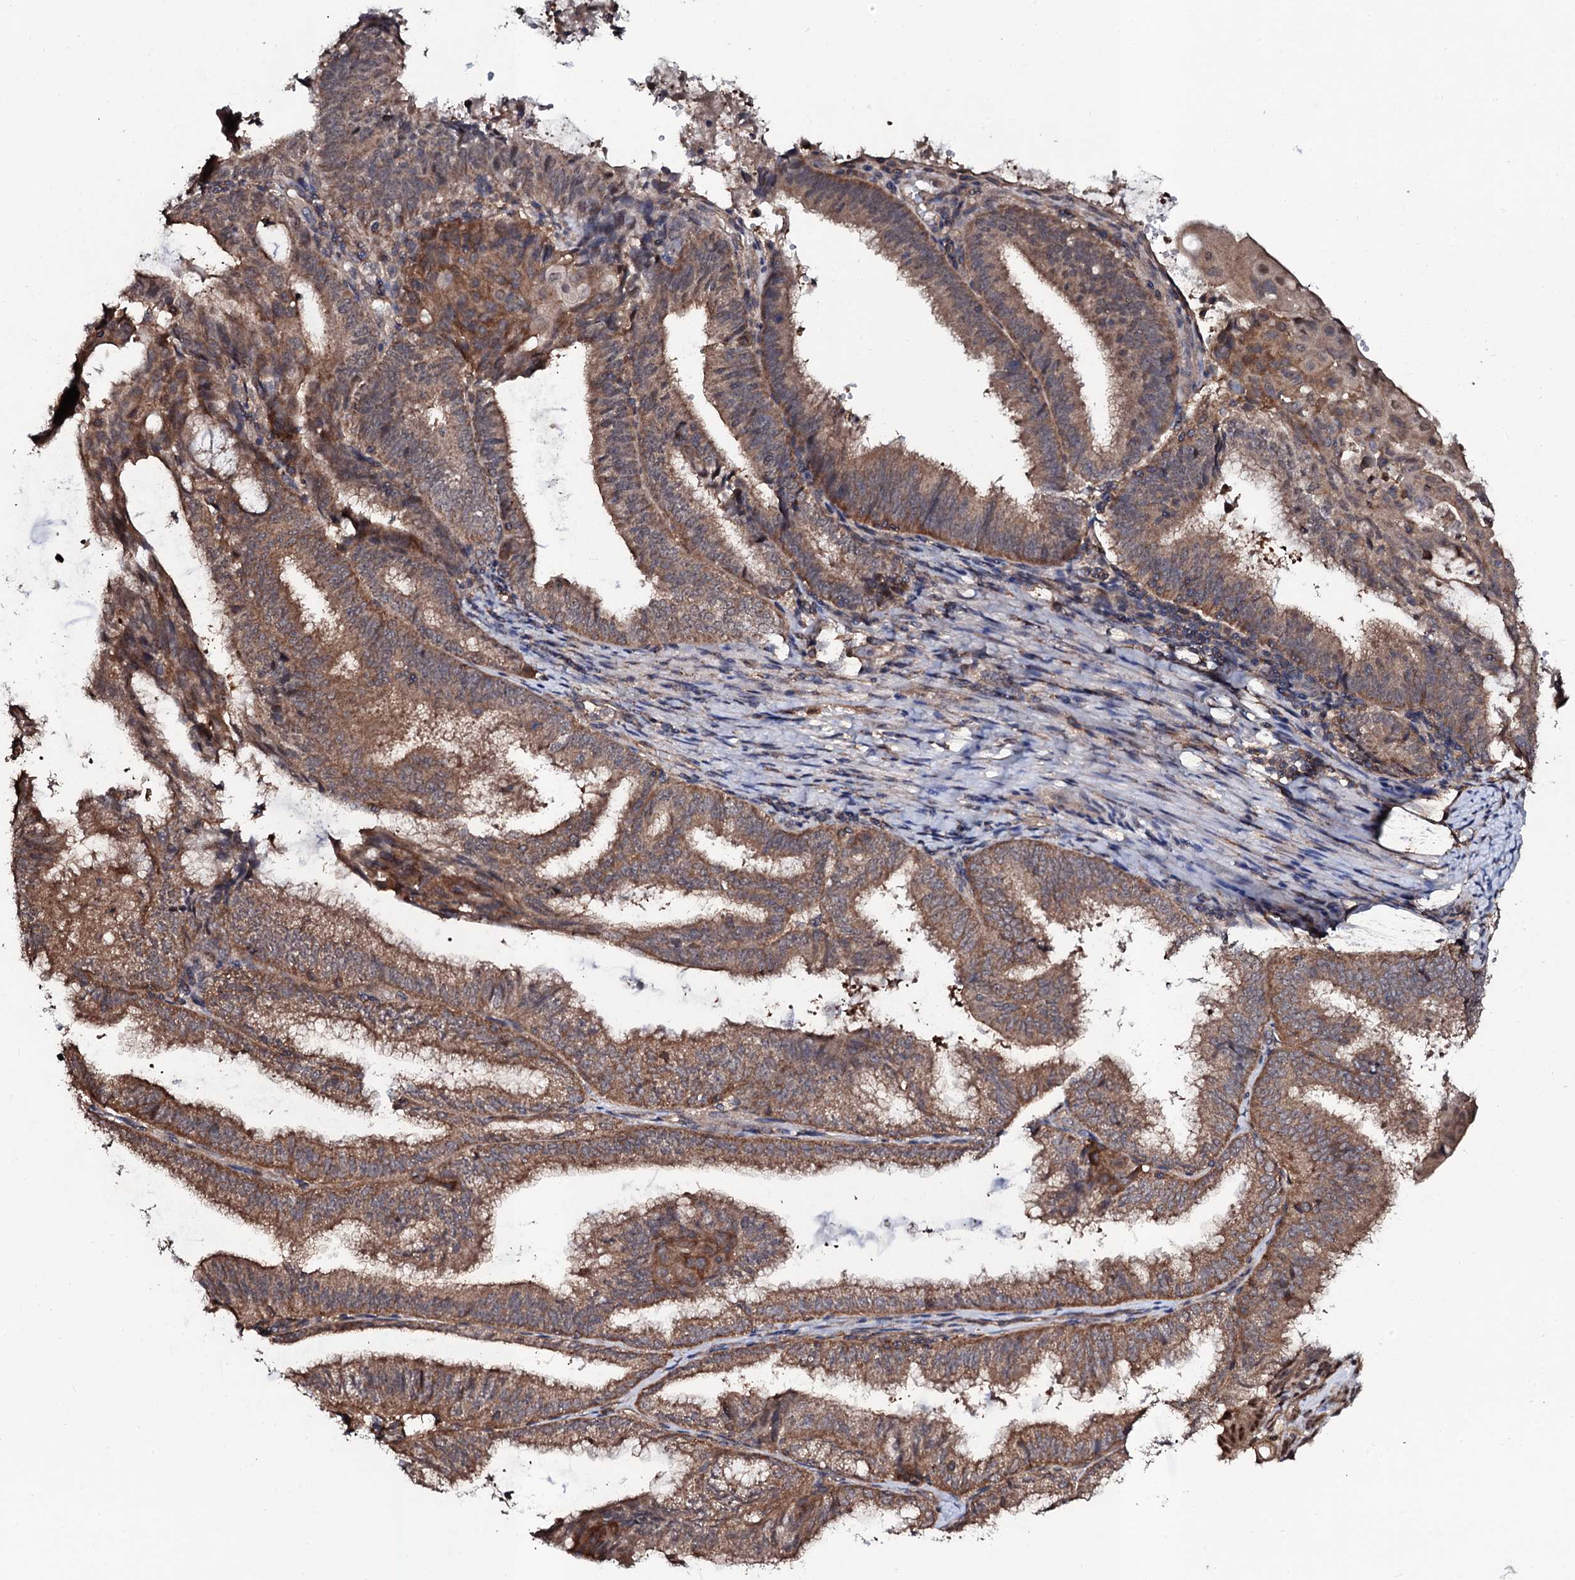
{"staining": {"intensity": "moderate", "quantity": ">75%", "location": "cytoplasmic/membranous,nuclear"}, "tissue": "endometrial cancer", "cell_type": "Tumor cells", "image_type": "cancer", "snomed": [{"axis": "morphology", "description": "Adenocarcinoma, NOS"}, {"axis": "topography", "description": "Endometrium"}], "caption": "Immunohistochemical staining of human adenocarcinoma (endometrial) reveals moderate cytoplasmic/membranous and nuclear protein positivity in about >75% of tumor cells.", "gene": "COG6", "patient": {"sex": "female", "age": 49}}